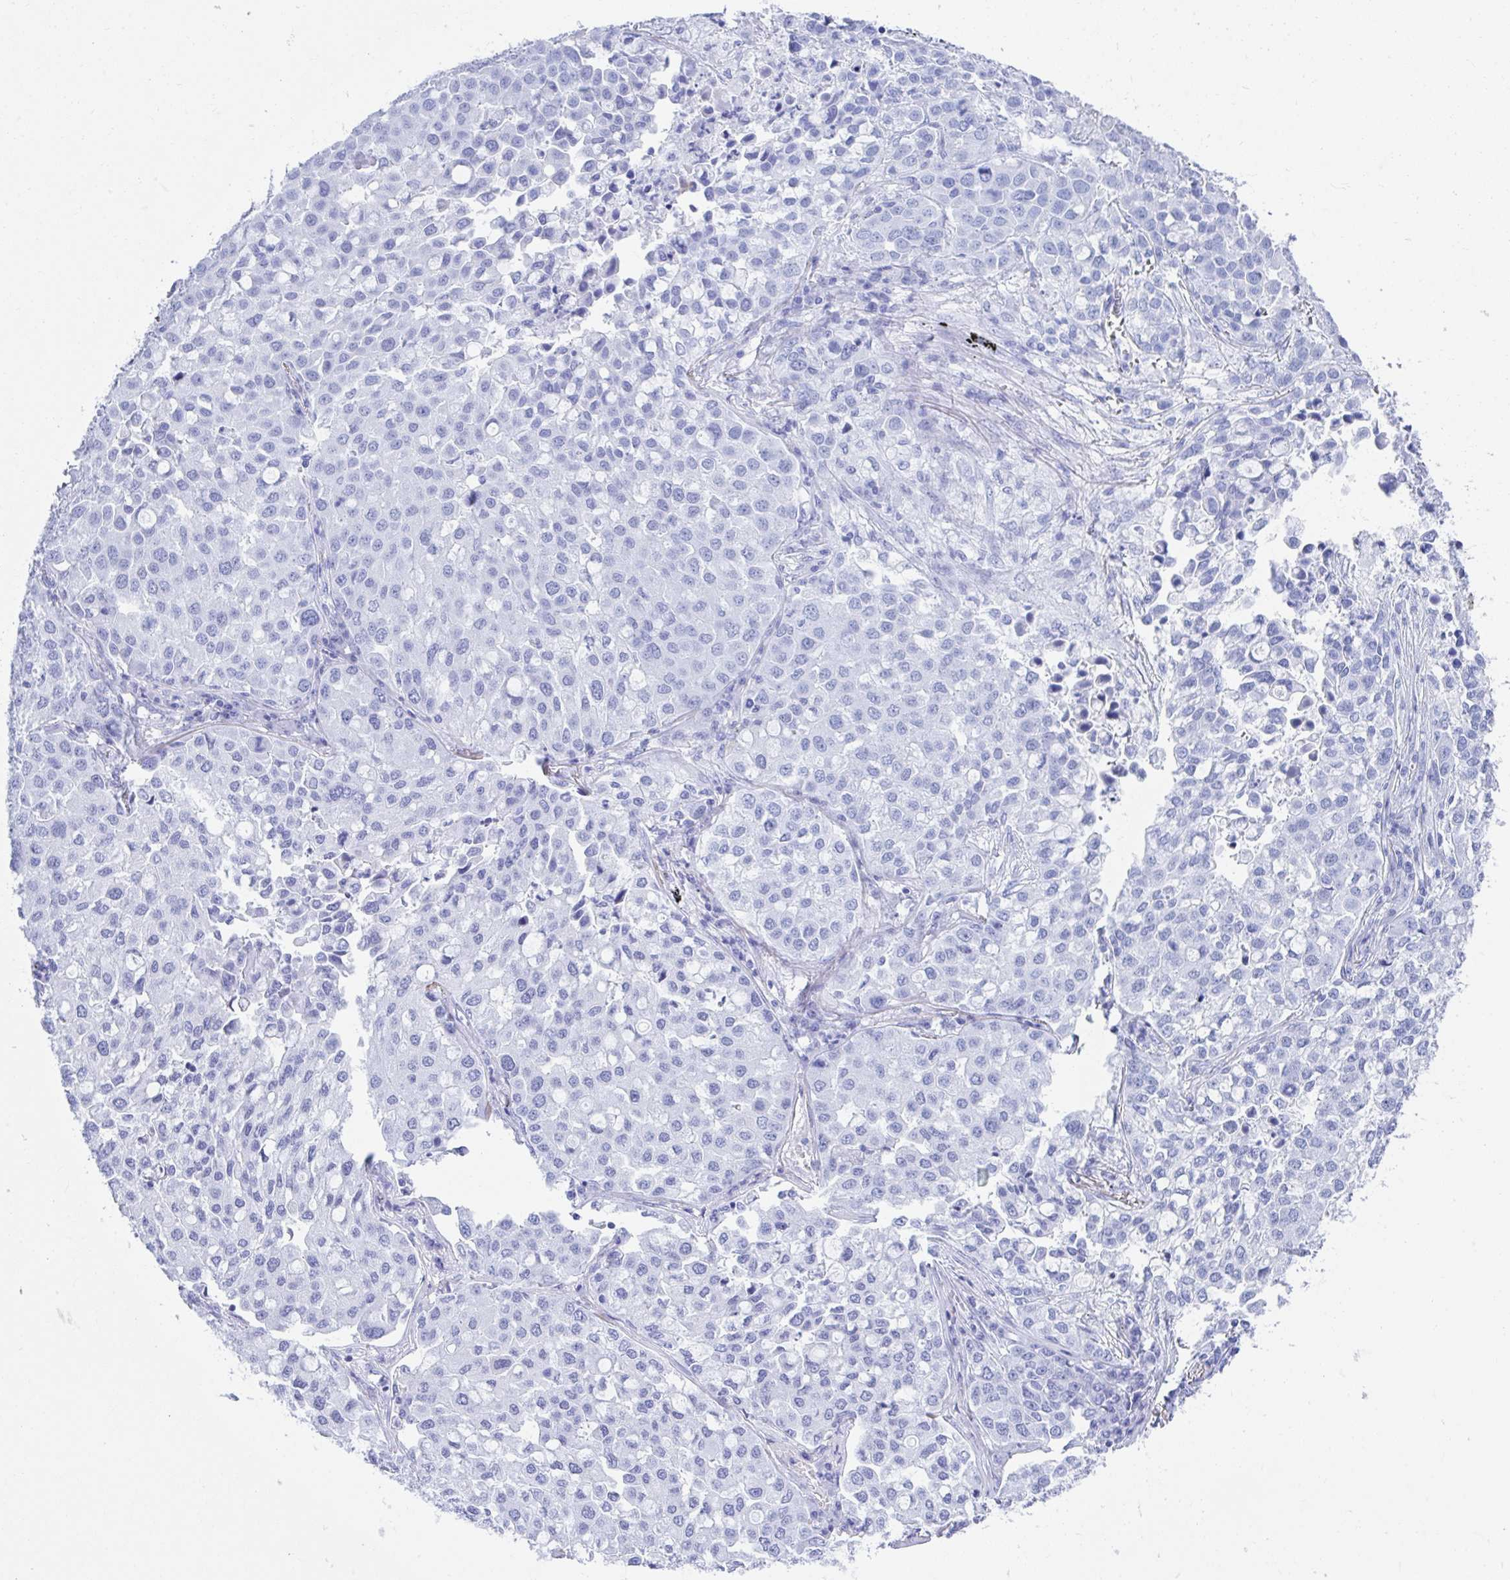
{"staining": {"intensity": "negative", "quantity": "none", "location": "none"}, "tissue": "lung cancer", "cell_type": "Tumor cells", "image_type": "cancer", "snomed": [{"axis": "morphology", "description": "Adenocarcinoma, NOS"}, {"axis": "morphology", "description": "Adenocarcinoma, metastatic, NOS"}, {"axis": "topography", "description": "Lymph node"}, {"axis": "topography", "description": "Lung"}], "caption": "Immunohistochemistry histopathology image of neoplastic tissue: human lung metastatic adenocarcinoma stained with DAB displays no significant protein positivity in tumor cells.", "gene": "MROH2B", "patient": {"sex": "female", "age": 65}}